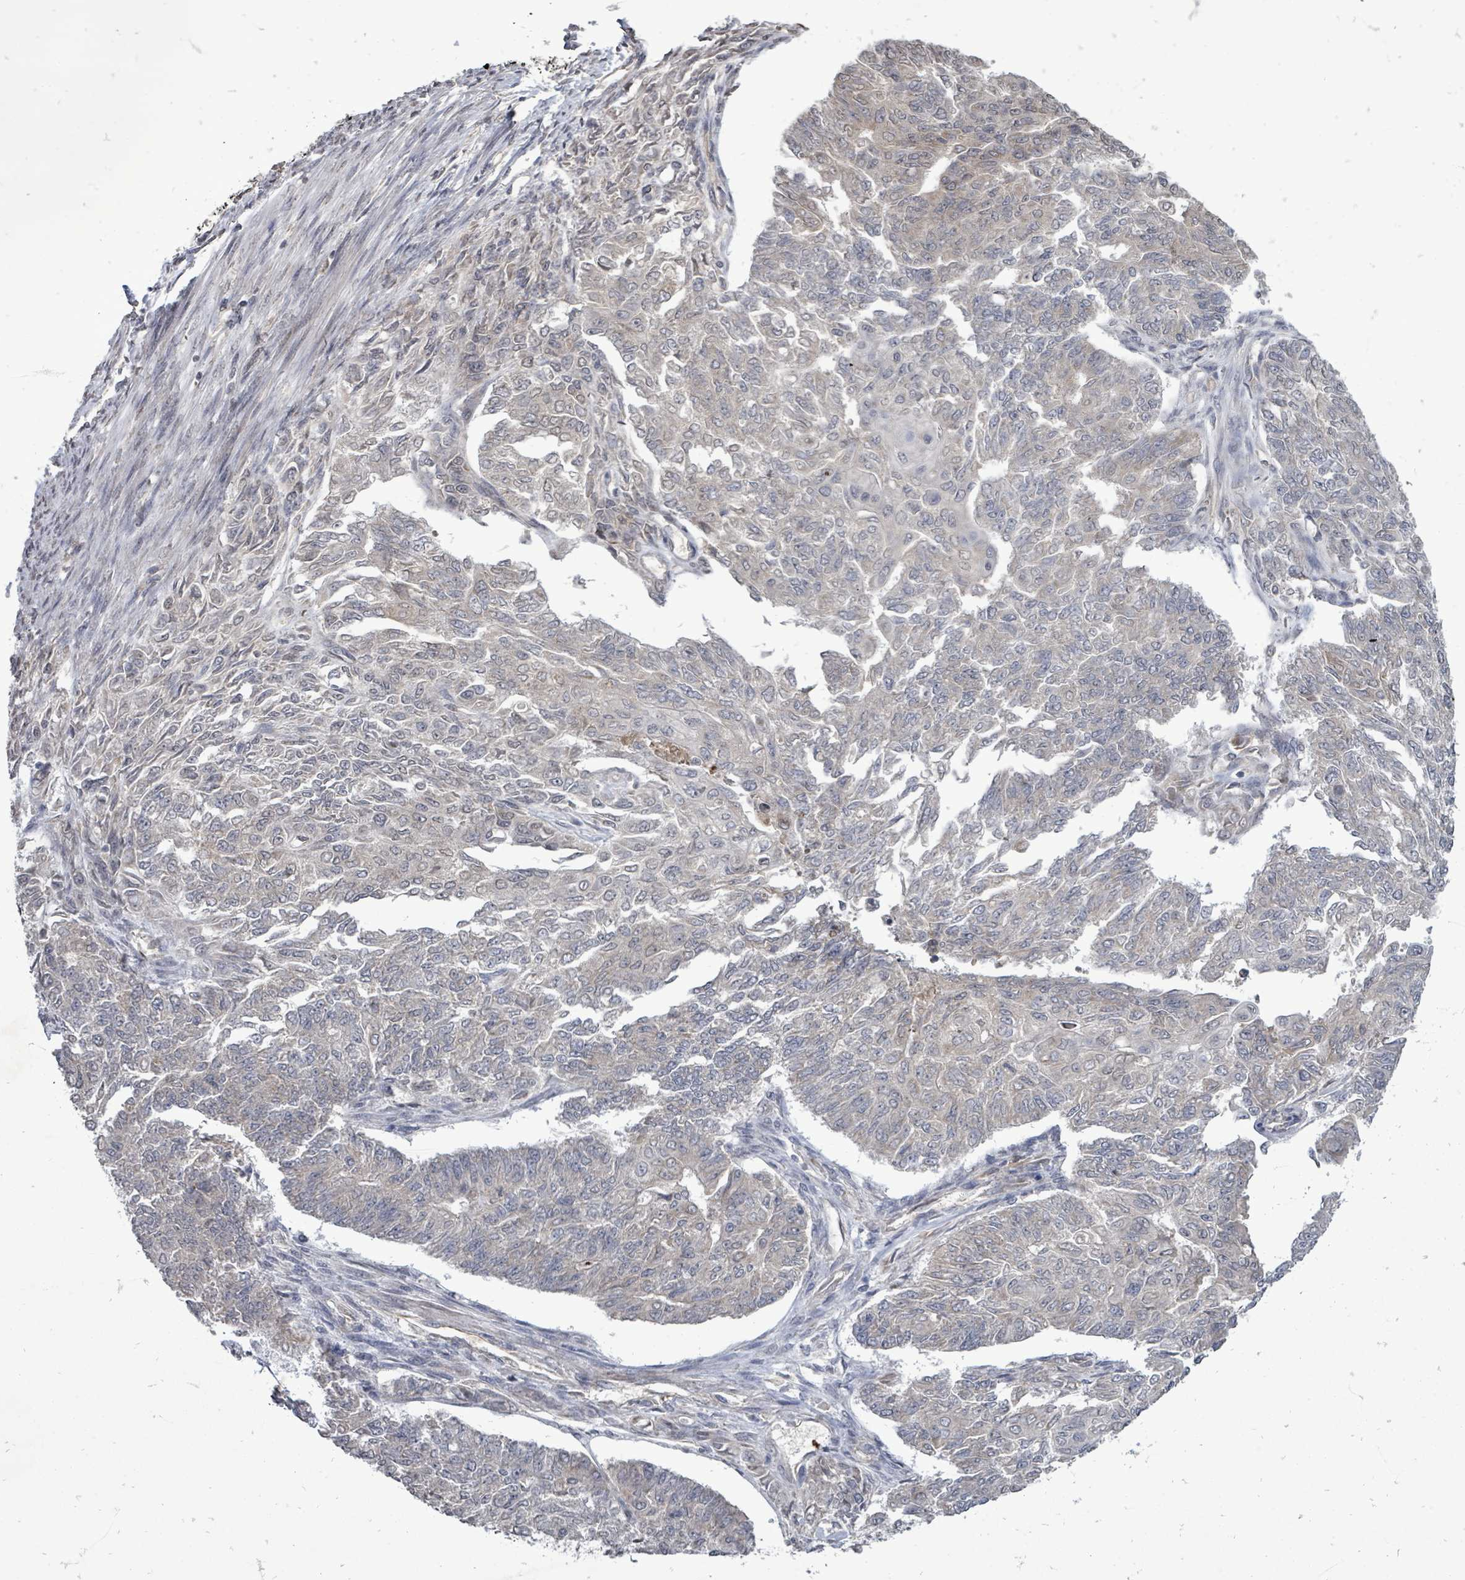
{"staining": {"intensity": "negative", "quantity": "none", "location": "none"}, "tissue": "endometrial cancer", "cell_type": "Tumor cells", "image_type": "cancer", "snomed": [{"axis": "morphology", "description": "Adenocarcinoma, NOS"}, {"axis": "topography", "description": "Endometrium"}], "caption": "Immunohistochemistry (IHC) image of neoplastic tissue: endometrial cancer (adenocarcinoma) stained with DAB reveals no significant protein positivity in tumor cells.", "gene": "RALGAPB", "patient": {"sex": "female", "age": 32}}